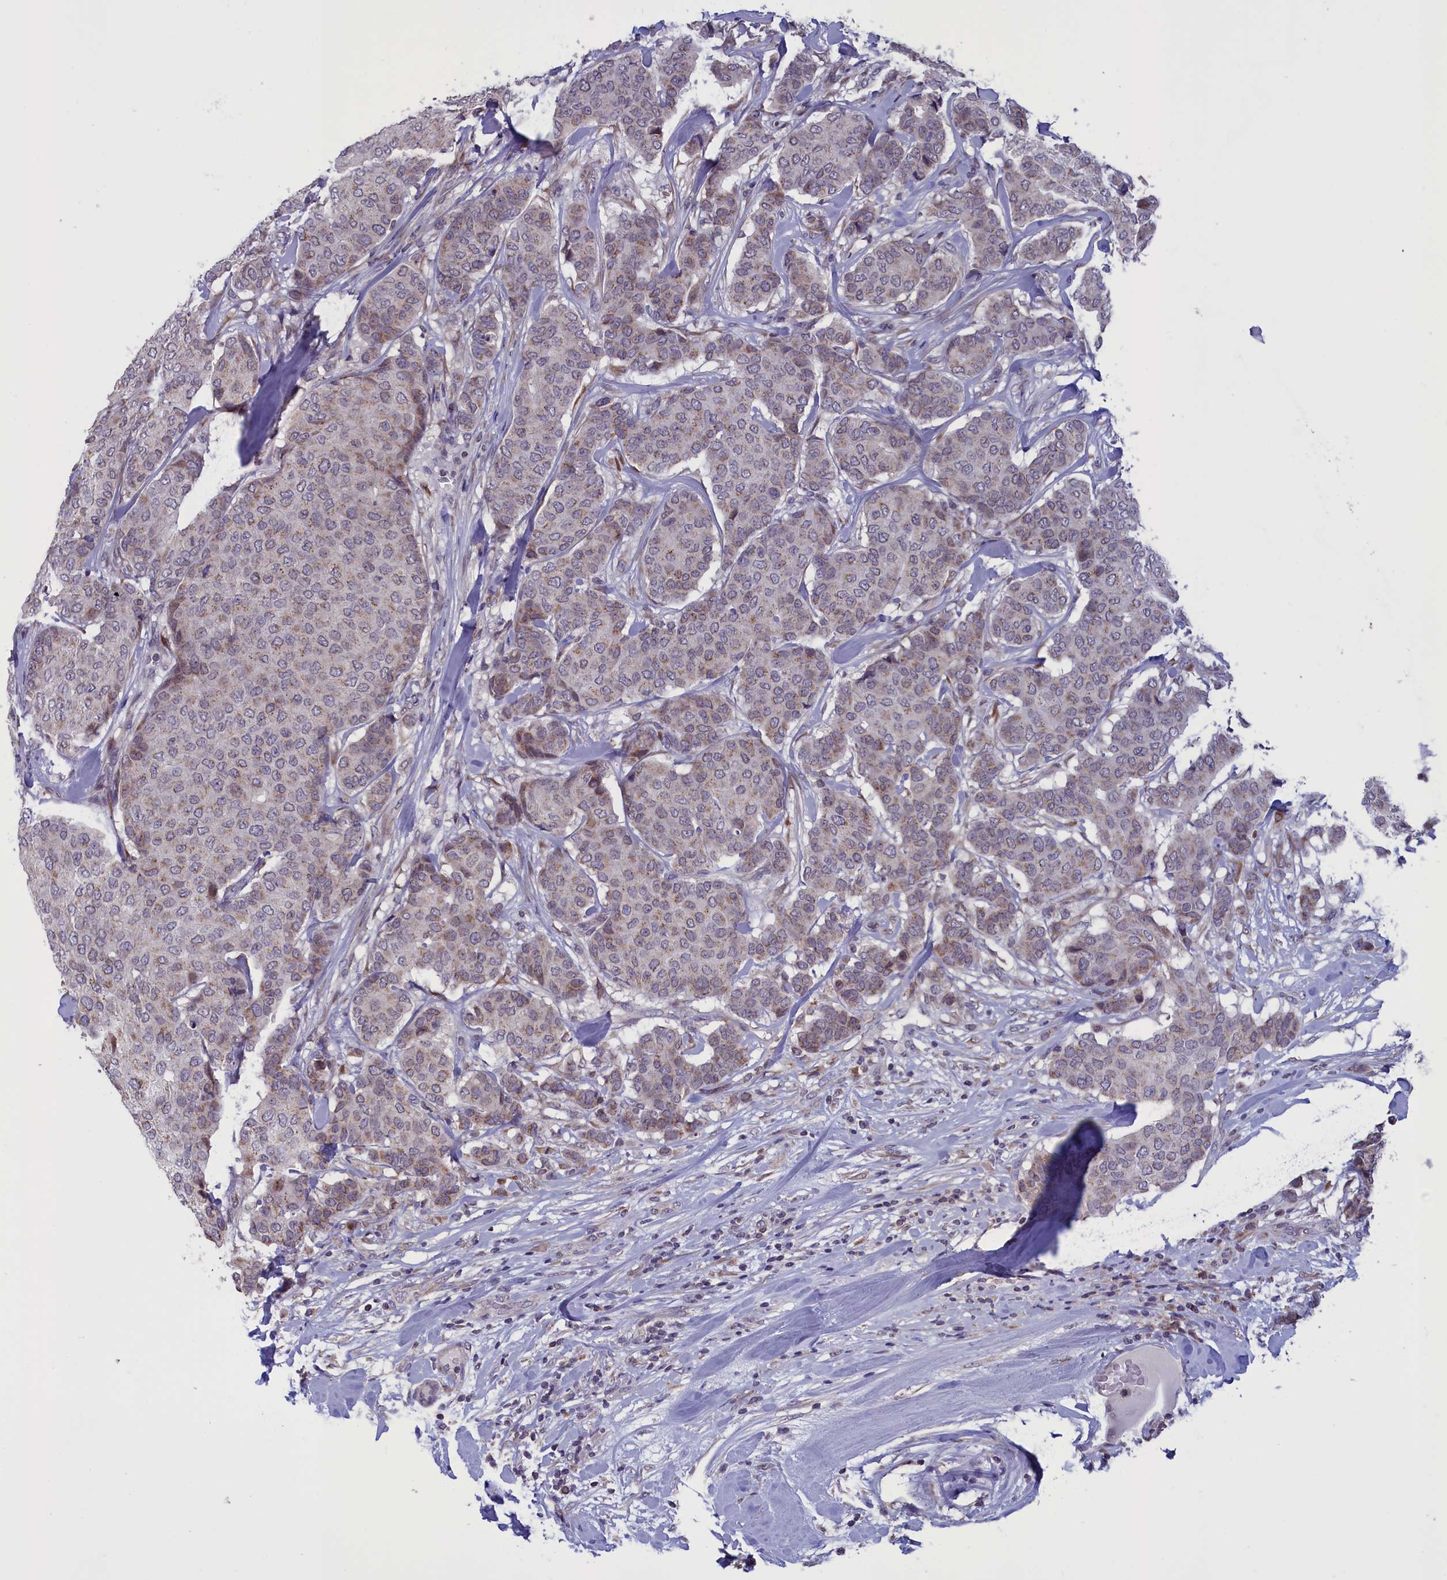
{"staining": {"intensity": "weak", "quantity": "25%-75%", "location": "cytoplasmic/membranous"}, "tissue": "breast cancer", "cell_type": "Tumor cells", "image_type": "cancer", "snomed": [{"axis": "morphology", "description": "Duct carcinoma"}, {"axis": "topography", "description": "Breast"}], "caption": "Immunohistochemical staining of breast infiltrating ductal carcinoma reveals low levels of weak cytoplasmic/membranous protein staining in approximately 25%-75% of tumor cells.", "gene": "PARS2", "patient": {"sex": "female", "age": 75}}